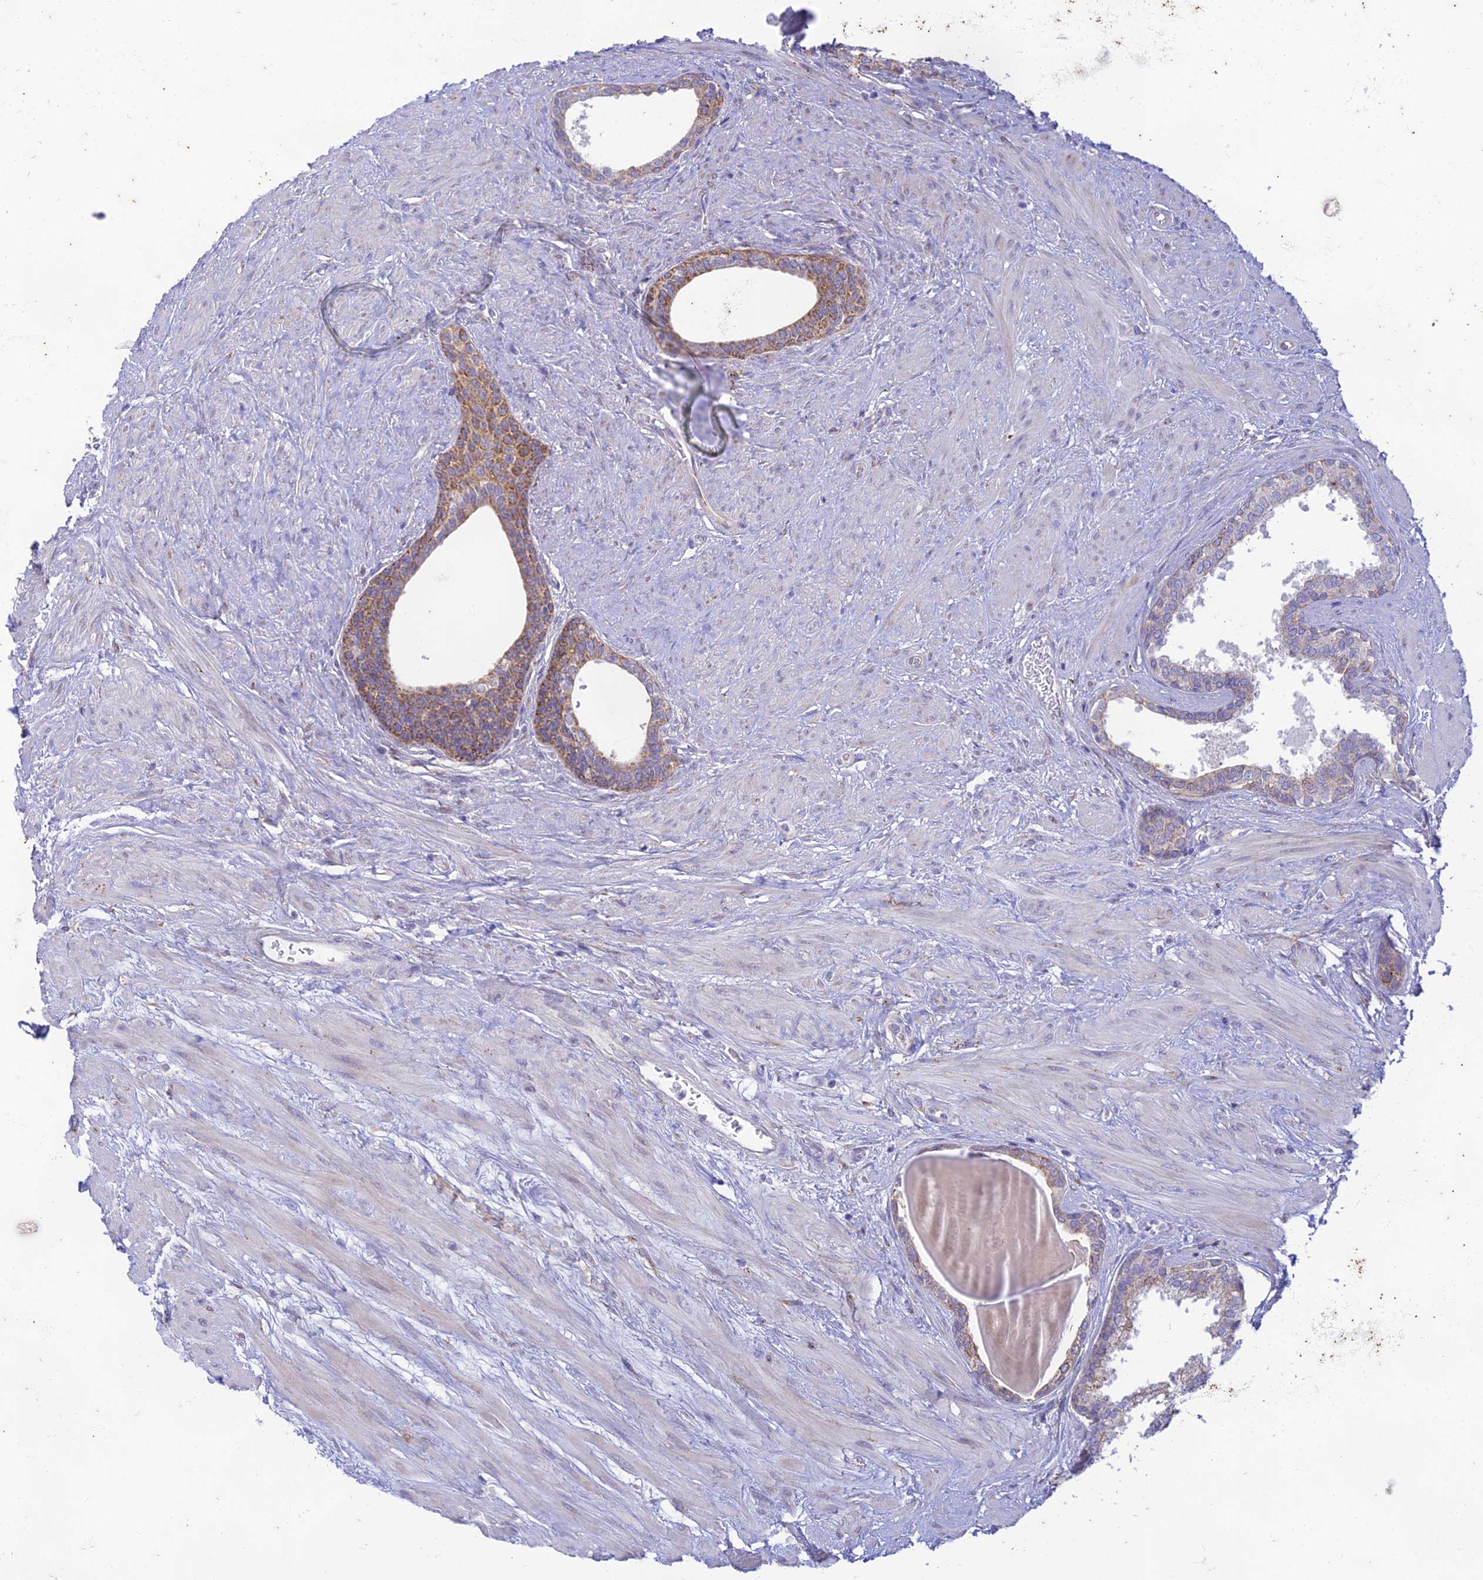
{"staining": {"intensity": "moderate", "quantity": "<25%", "location": "cytoplasmic/membranous"}, "tissue": "prostate", "cell_type": "Glandular cells", "image_type": "normal", "snomed": [{"axis": "morphology", "description": "Normal tissue, NOS"}, {"axis": "topography", "description": "Prostate"}], "caption": "Moderate cytoplasmic/membranous positivity for a protein is seen in about <25% of glandular cells of unremarkable prostate using immunohistochemistry (IHC).", "gene": "PTCD2", "patient": {"sex": "male", "age": 57}}